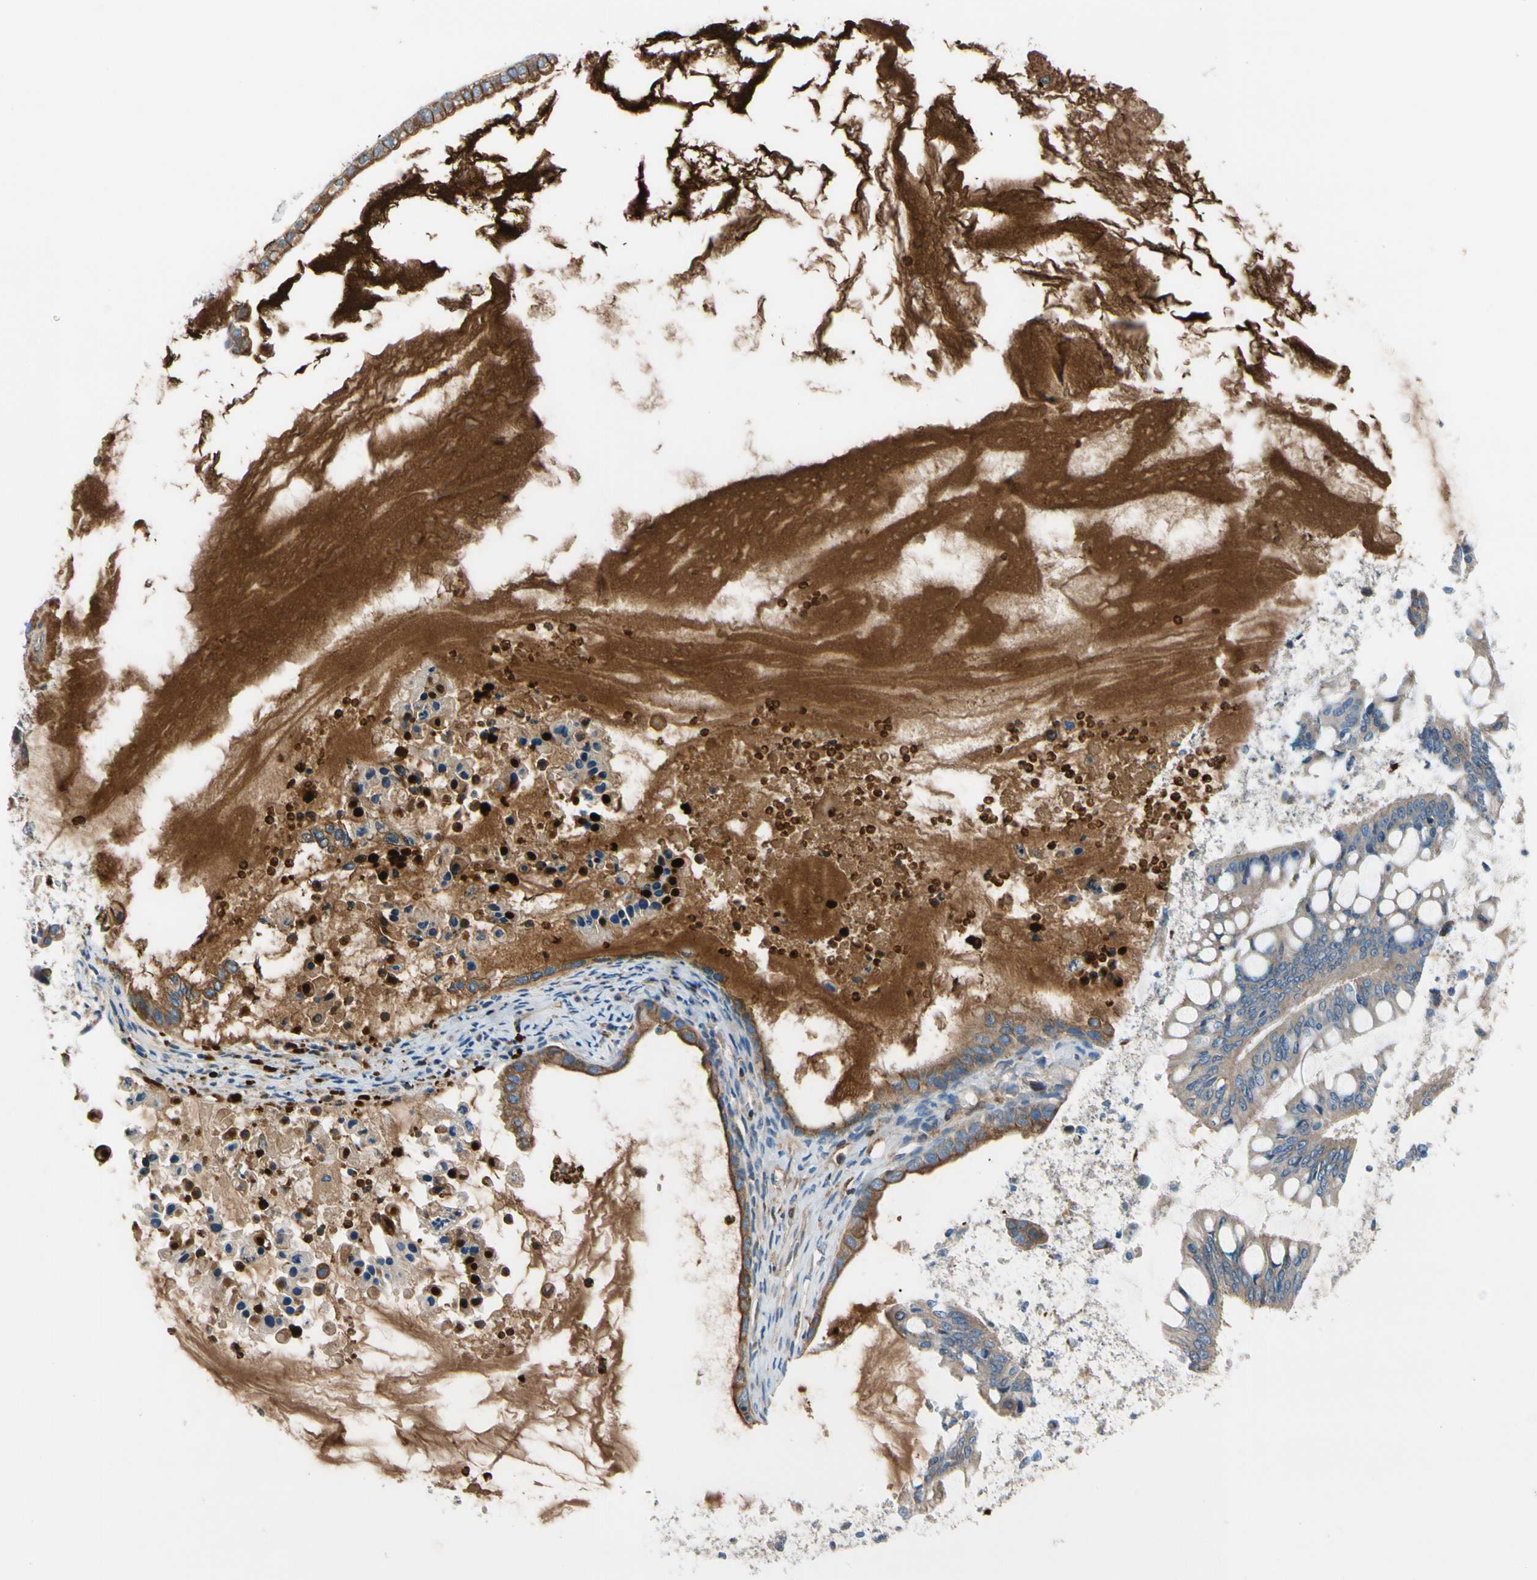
{"staining": {"intensity": "moderate", "quantity": ">75%", "location": "cytoplasmic/membranous"}, "tissue": "ovarian cancer", "cell_type": "Tumor cells", "image_type": "cancer", "snomed": [{"axis": "morphology", "description": "Cystadenocarcinoma, mucinous, NOS"}, {"axis": "topography", "description": "Ovary"}], "caption": "Immunohistochemical staining of human ovarian mucinous cystadenocarcinoma reveals moderate cytoplasmic/membranous protein positivity in about >75% of tumor cells. The staining is performed using DAB (3,3'-diaminobenzidine) brown chromogen to label protein expression. The nuclei are counter-stained blue using hematoxylin.", "gene": "HJURP", "patient": {"sex": "female", "age": 80}}